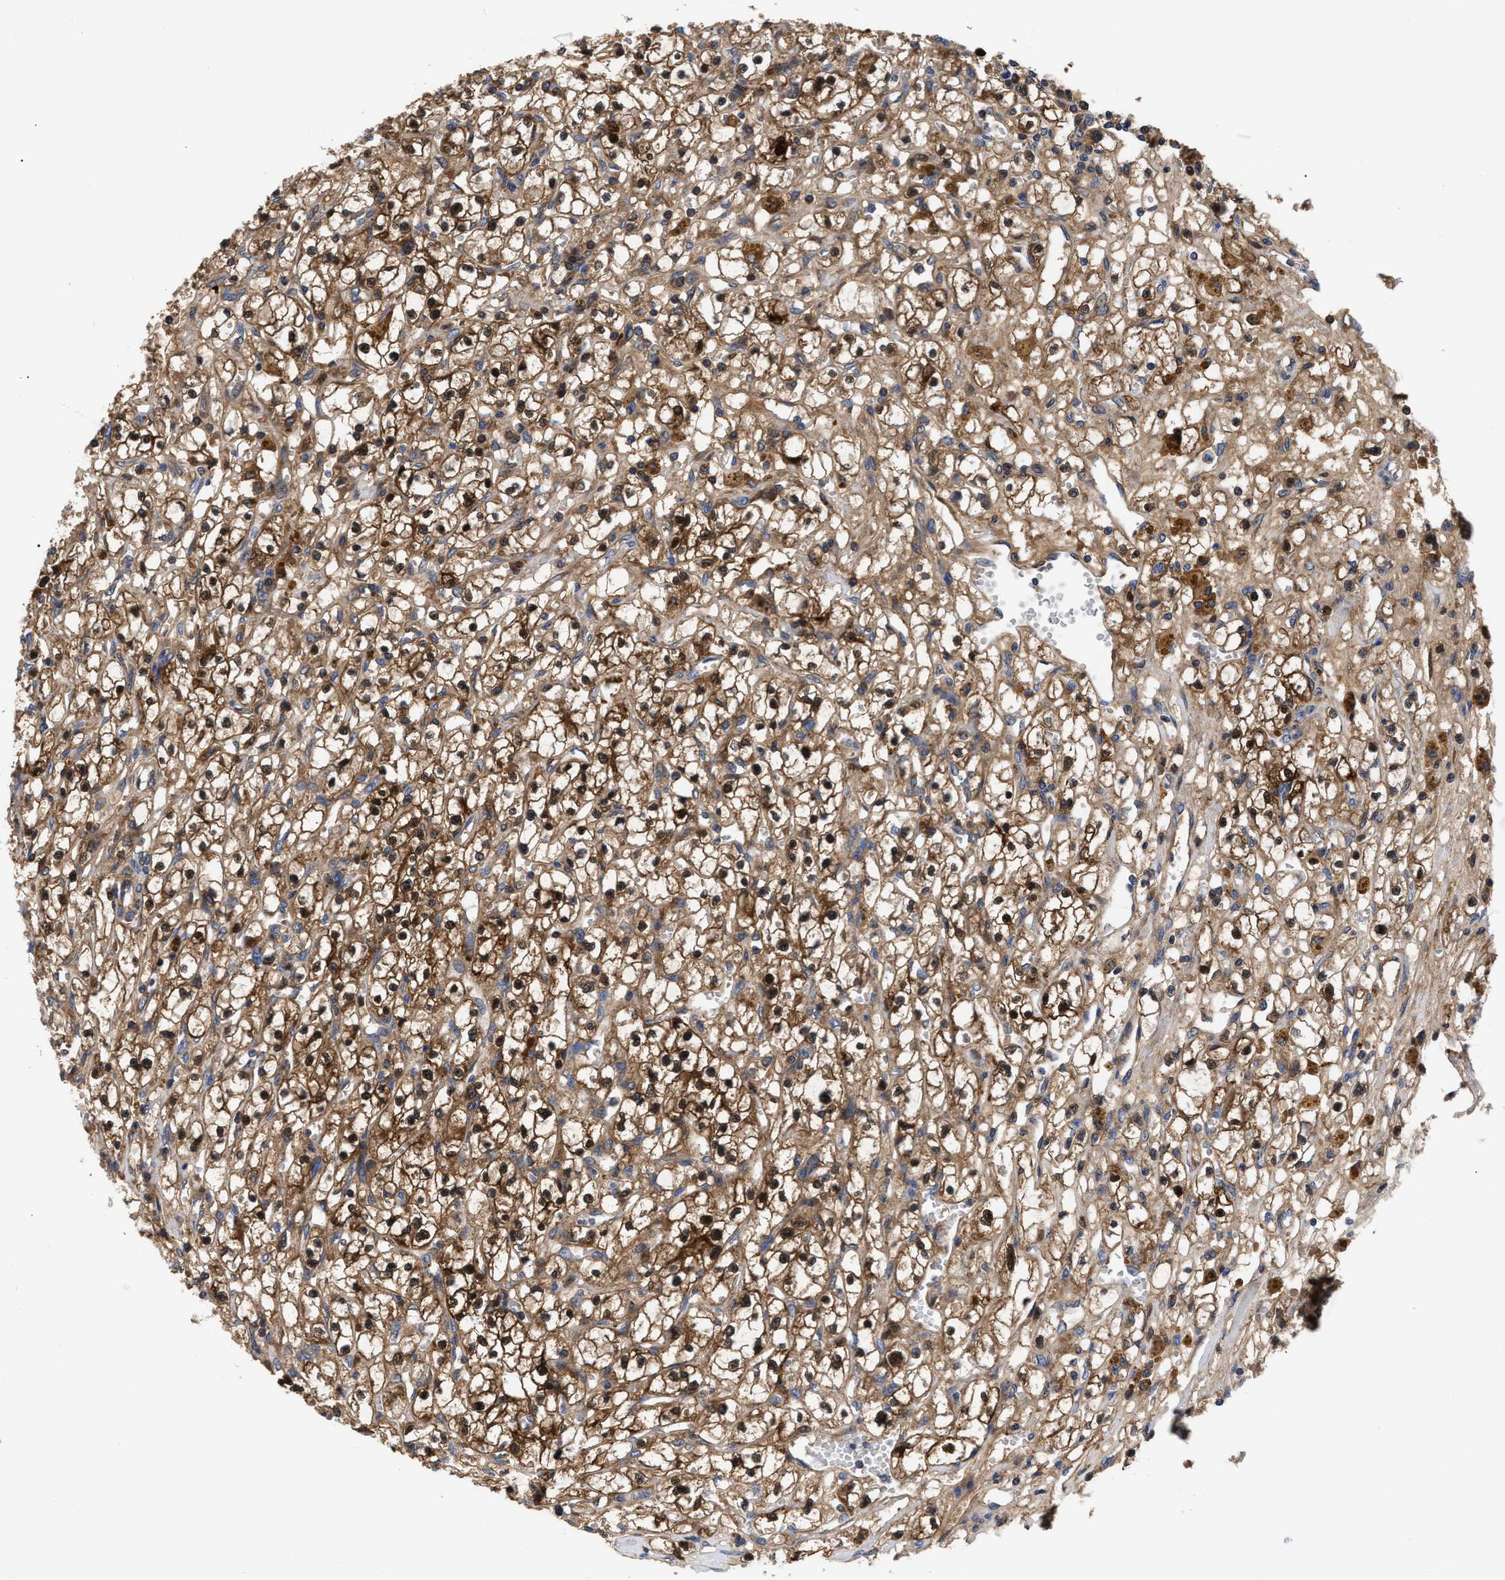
{"staining": {"intensity": "strong", "quantity": ">75%", "location": "cytoplasmic/membranous,nuclear"}, "tissue": "renal cancer", "cell_type": "Tumor cells", "image_type": "cancer", "snomed": [{"axis": "morphology", "description": "Adenocarcinoma, NOS"}, {"axis": "topography", "description": "Kidney"}], "caption": "A histopathology image of renal adenocarcinoma stained for a protein demonstrates strong cytoplasmic/membranous and nuclear brown staining in tumor cells.", "gene": "RBKS", "patient": {"sex": "male", "age": 56}}